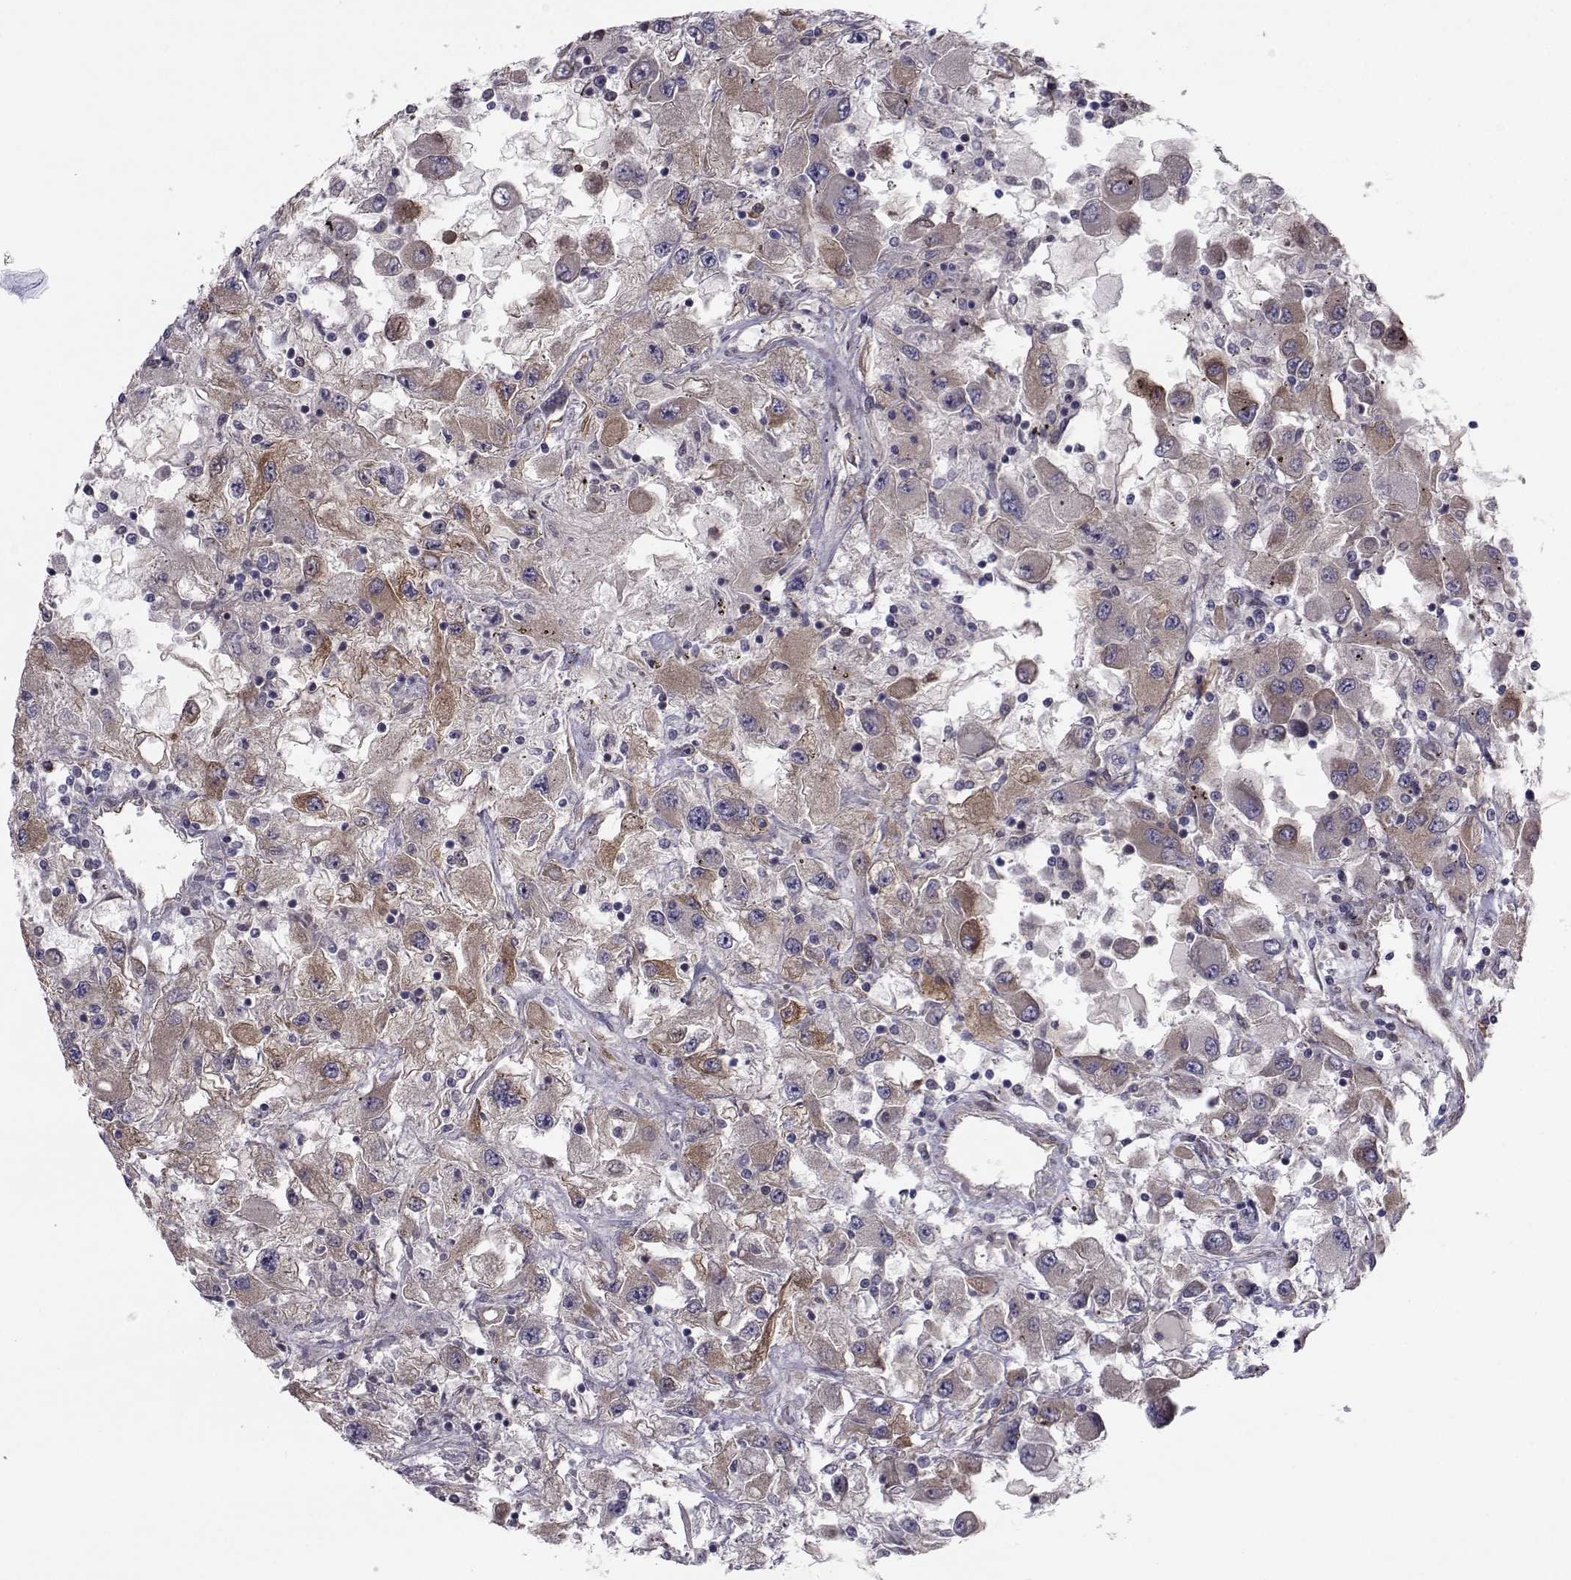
{"staining": {"intensity": "moderate", "quantity": "<25%", "location": "cytoplasmic/membranous"}, "tissue": "renal cancer", "cell_type": "Tumor cells", "image_type": "cancer", "snomed": [{"axis": "morphology", "description": "Adenocarcinoma, NOS"}, {"axis": "topography", "description": "Kidney"}], "caption": "Renal cancer stained with a brown dye demonstrates moderate cytoplasmic/membranous positive staining in approximately <25% of tumor cells.", "gene": "TRIP10", "patient": {"sex": "female", "age": 67}}